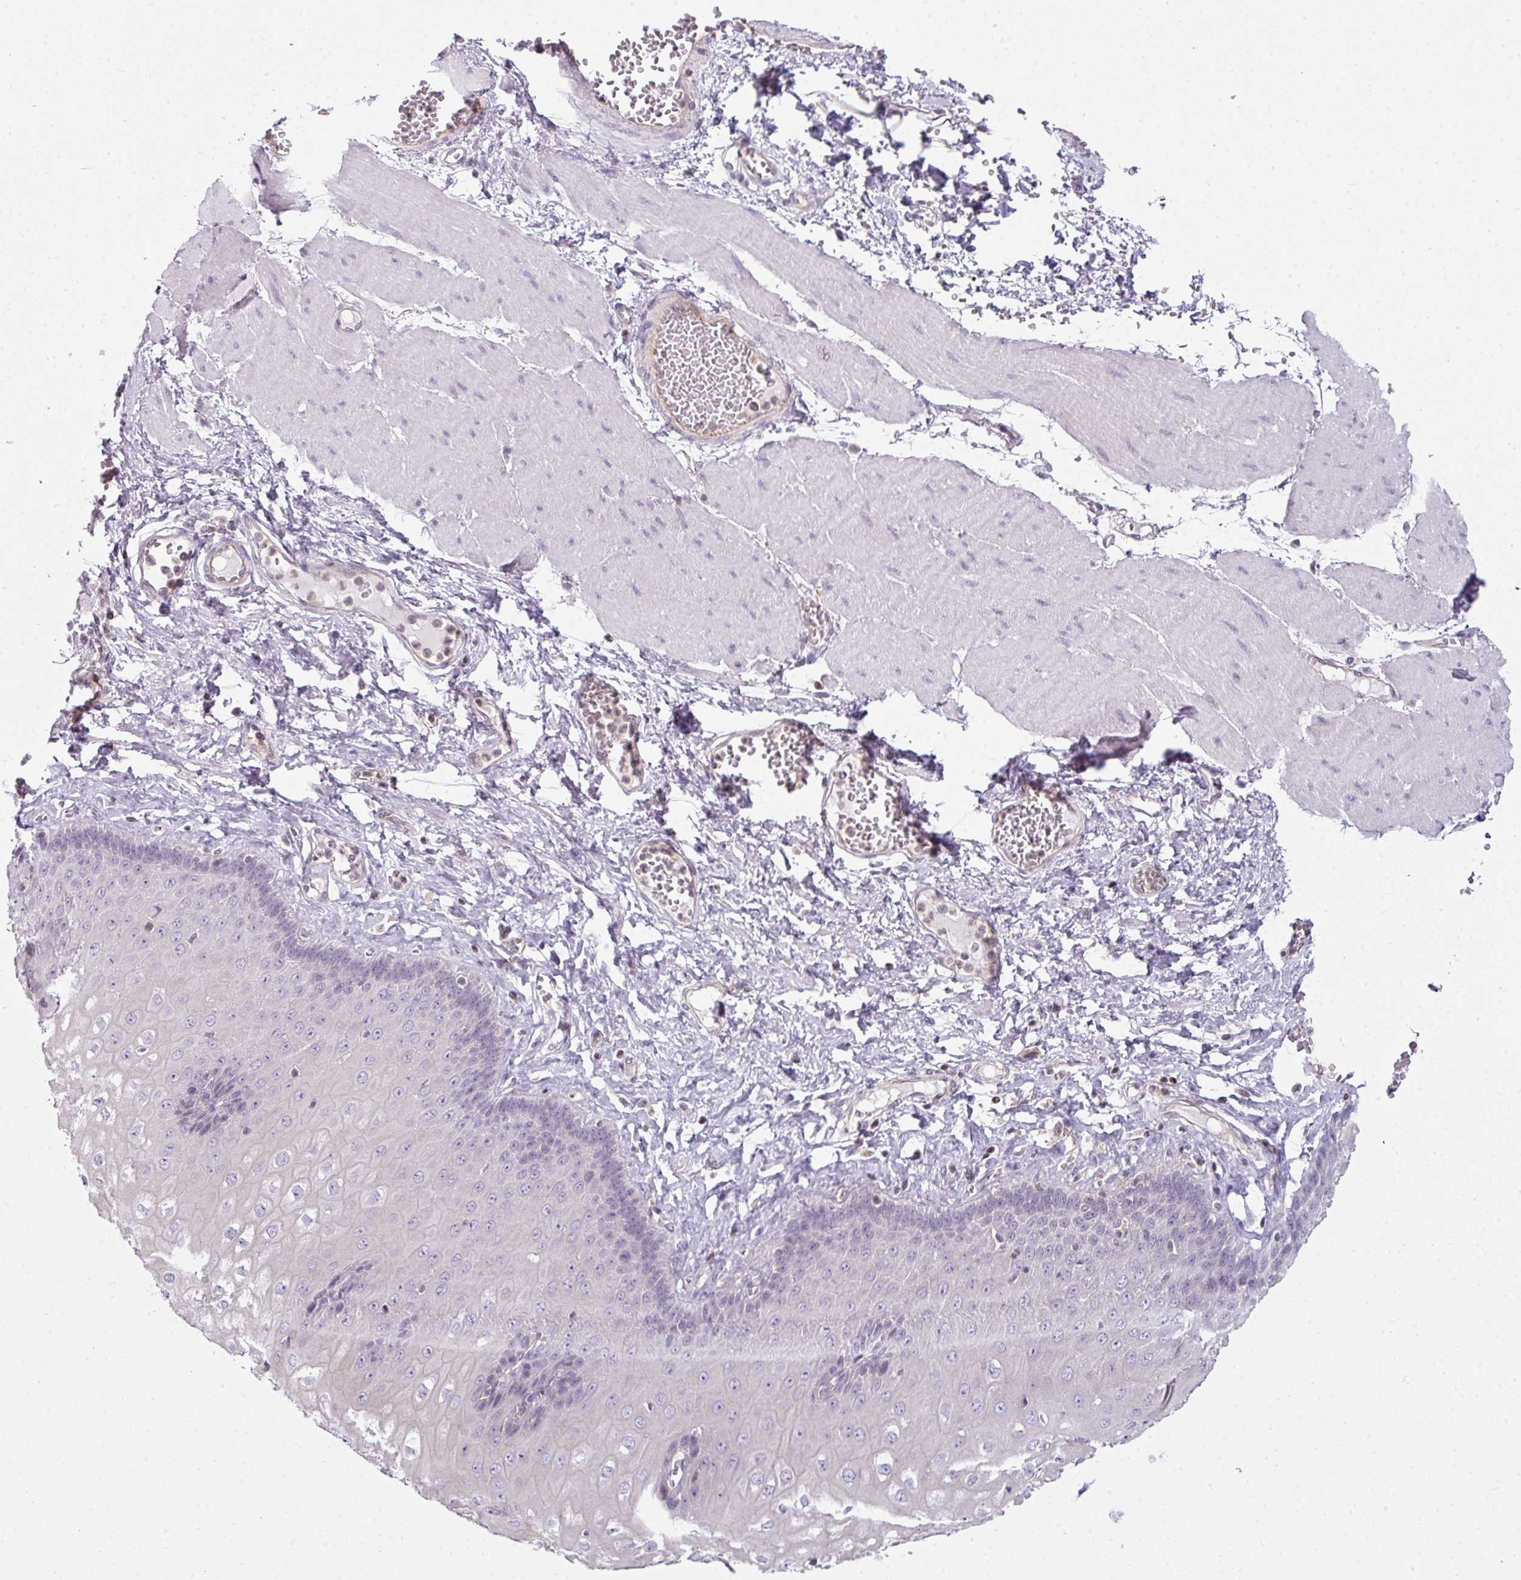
{"staining": {"intensity": "negative", "quantity": "none", "location": "none"}, "tissue": "esophagus", "cell_type": "Squamous epithelial cells", "image_type": "normal", "snomed": [{"axis": "morphology", "description": "Normal tissue, NOS"}, {"axis": "topography", "description": "Esophagus"}], "caption": "The image demonstrates no significant positivity in squamous epithelial cells of esophagus.", "gene": "STAT5A", "patient": {"sex": "male", "age": 60}}